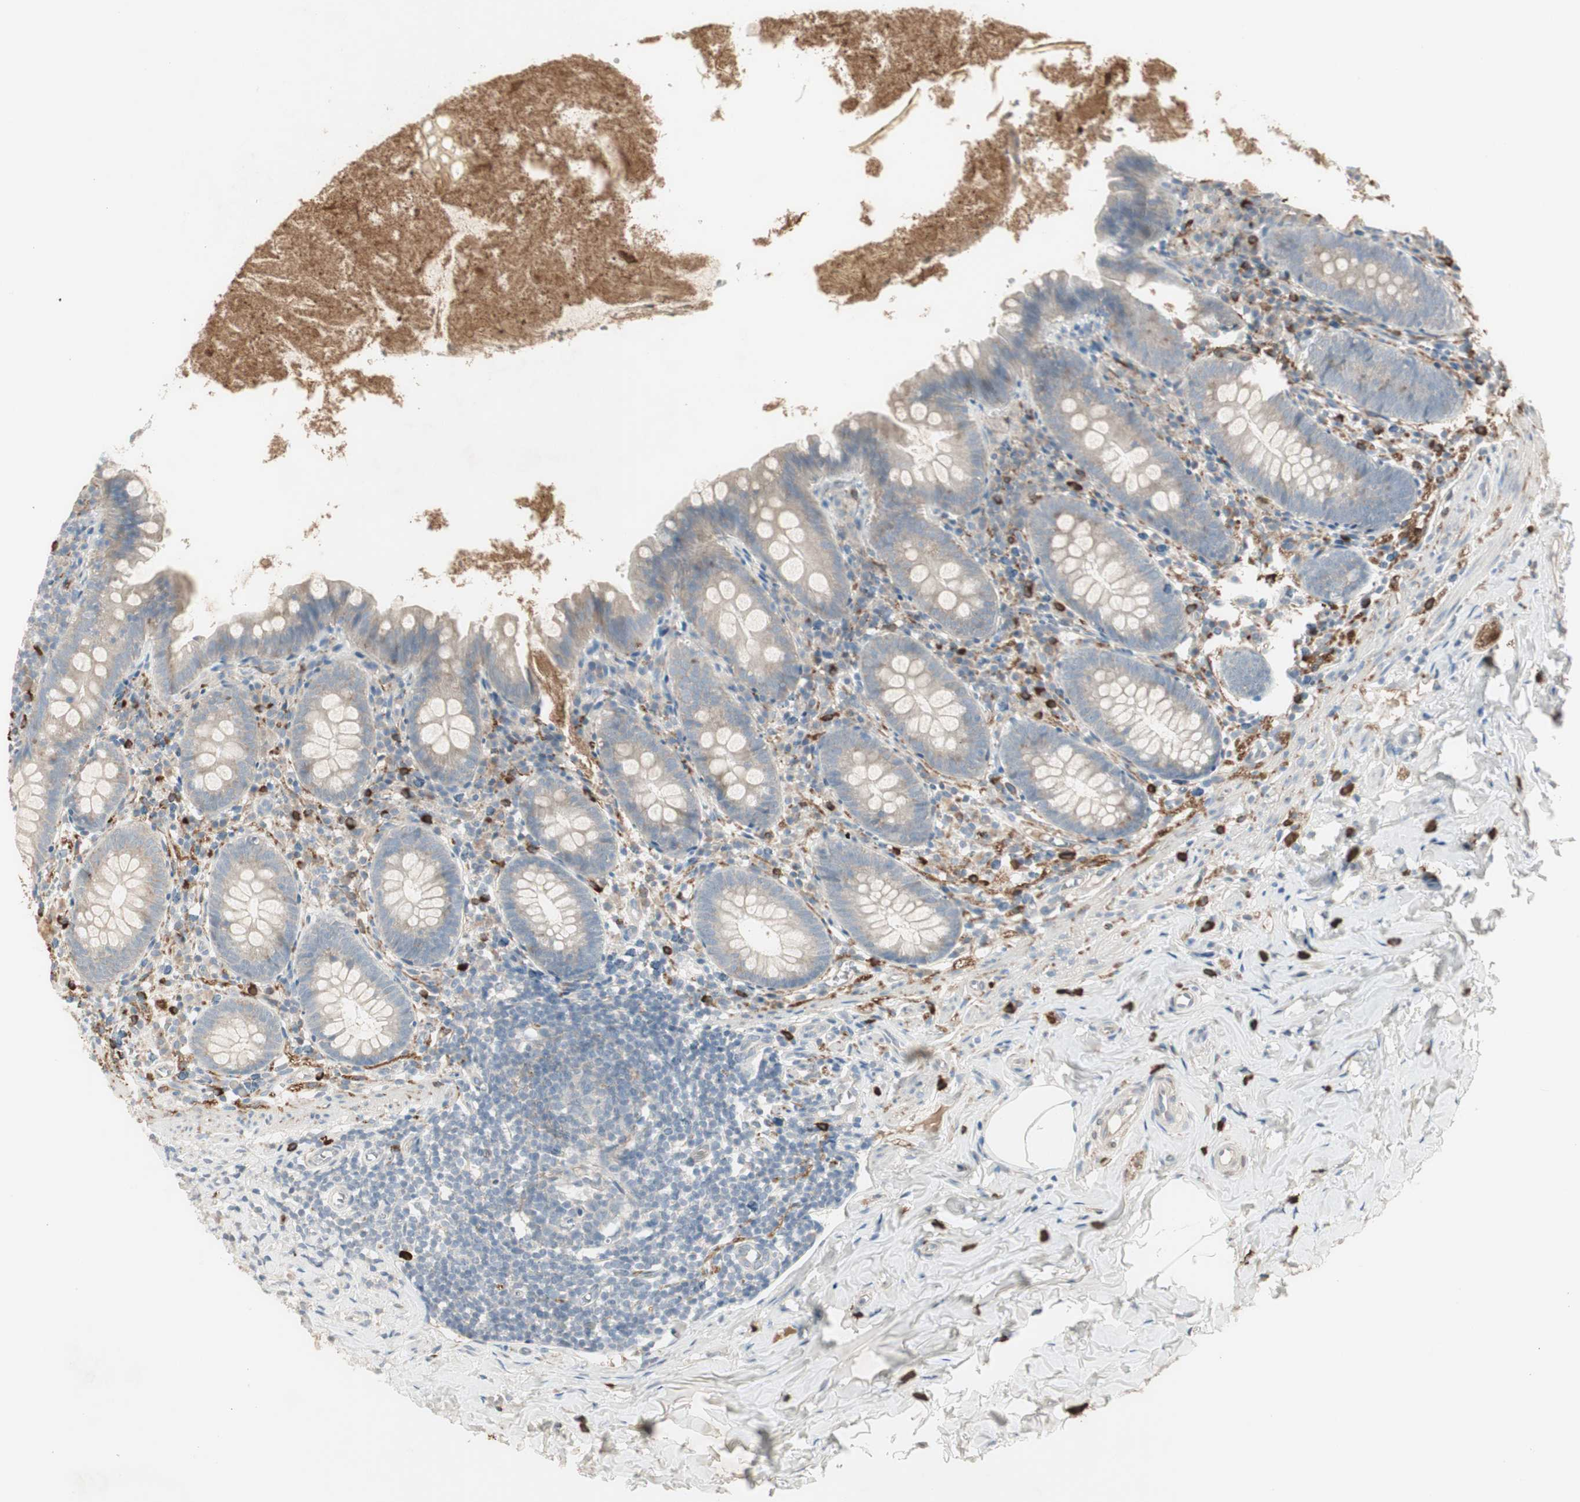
{"staining": {"intensity": "weak", "quantity": ">75%", "location": "cytoplasmic/membranous"}, "tissue": "appendix", "cell_type": "Glandular cells", "image_type": "normal", "snomed": [{"axis": "morphology", "description": "Normal tissue, NOS"}, {"axis": "topography", "description": "Appendix"}], "caption": "IHC micrograph of benign human appendix stained for a protein (brown), which demonstrates low levels of weak cytoplasmic/membranous expression in about >75% of glandular cells.", "gene": "MAPRE3", "patient": {"sex": "male", "age": 52}}